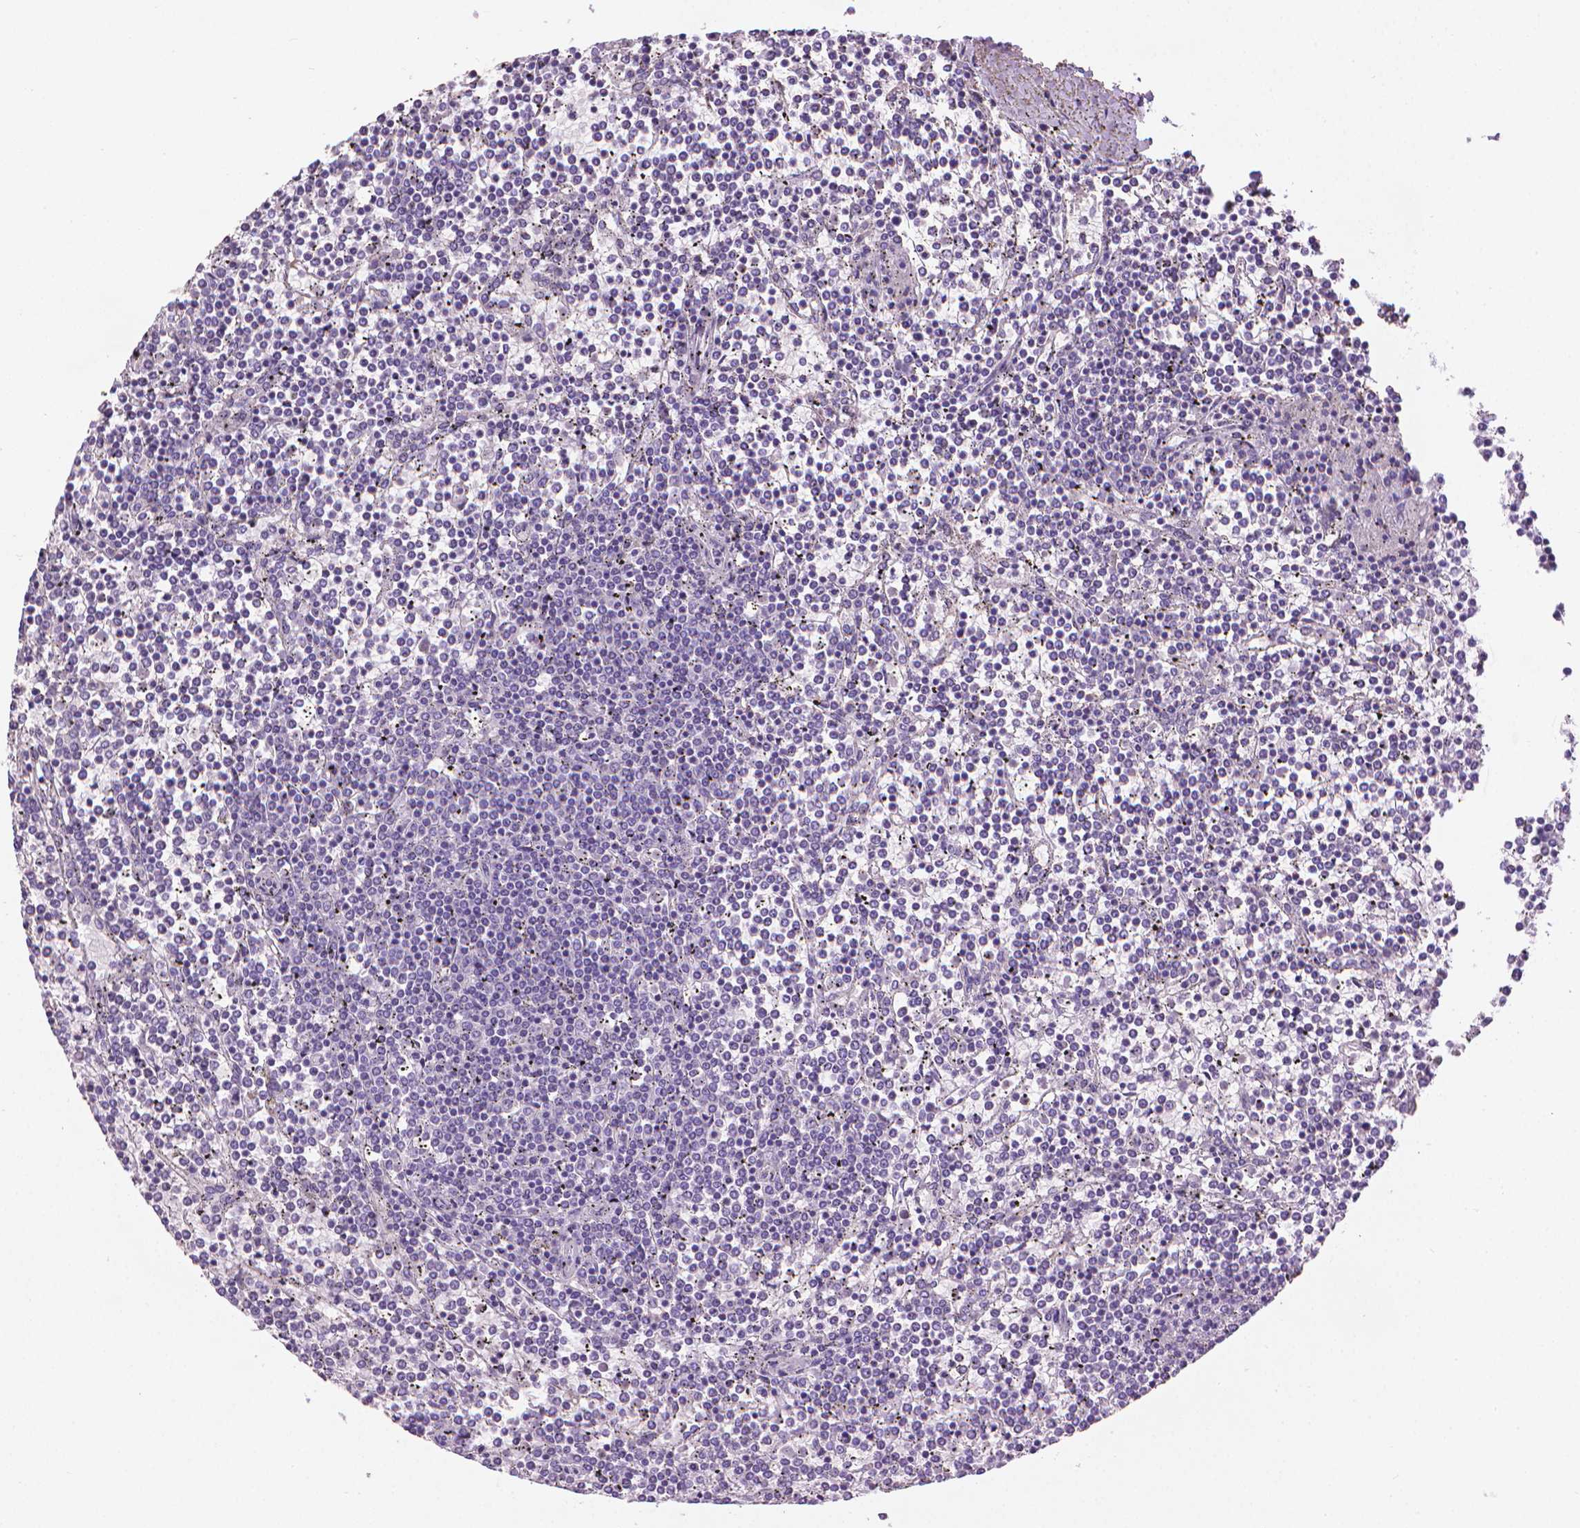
{"staining": {"intensity": "negative", "quantity": "none", "location": "none"}, "tissue": "lymphoma", "cell_type": "Tumor cells", "image_type": "cancer", "snomed": [{"axis": "morphology", "description": "Malignant lymphoma, non-Hodgkin's type, Low grade"}, {"axis": "topography", "description": "Spleen"}], "caption": "Image shows no significant protein staining in tumor cells of malignant lymphoma, non-Hodgkin's type (low-grade). (DAB immunohistochemistry (IHC) with hematoxylin counter stain).", "gene": "MLANA", "patient": {"sex": "female", "age": 19}}